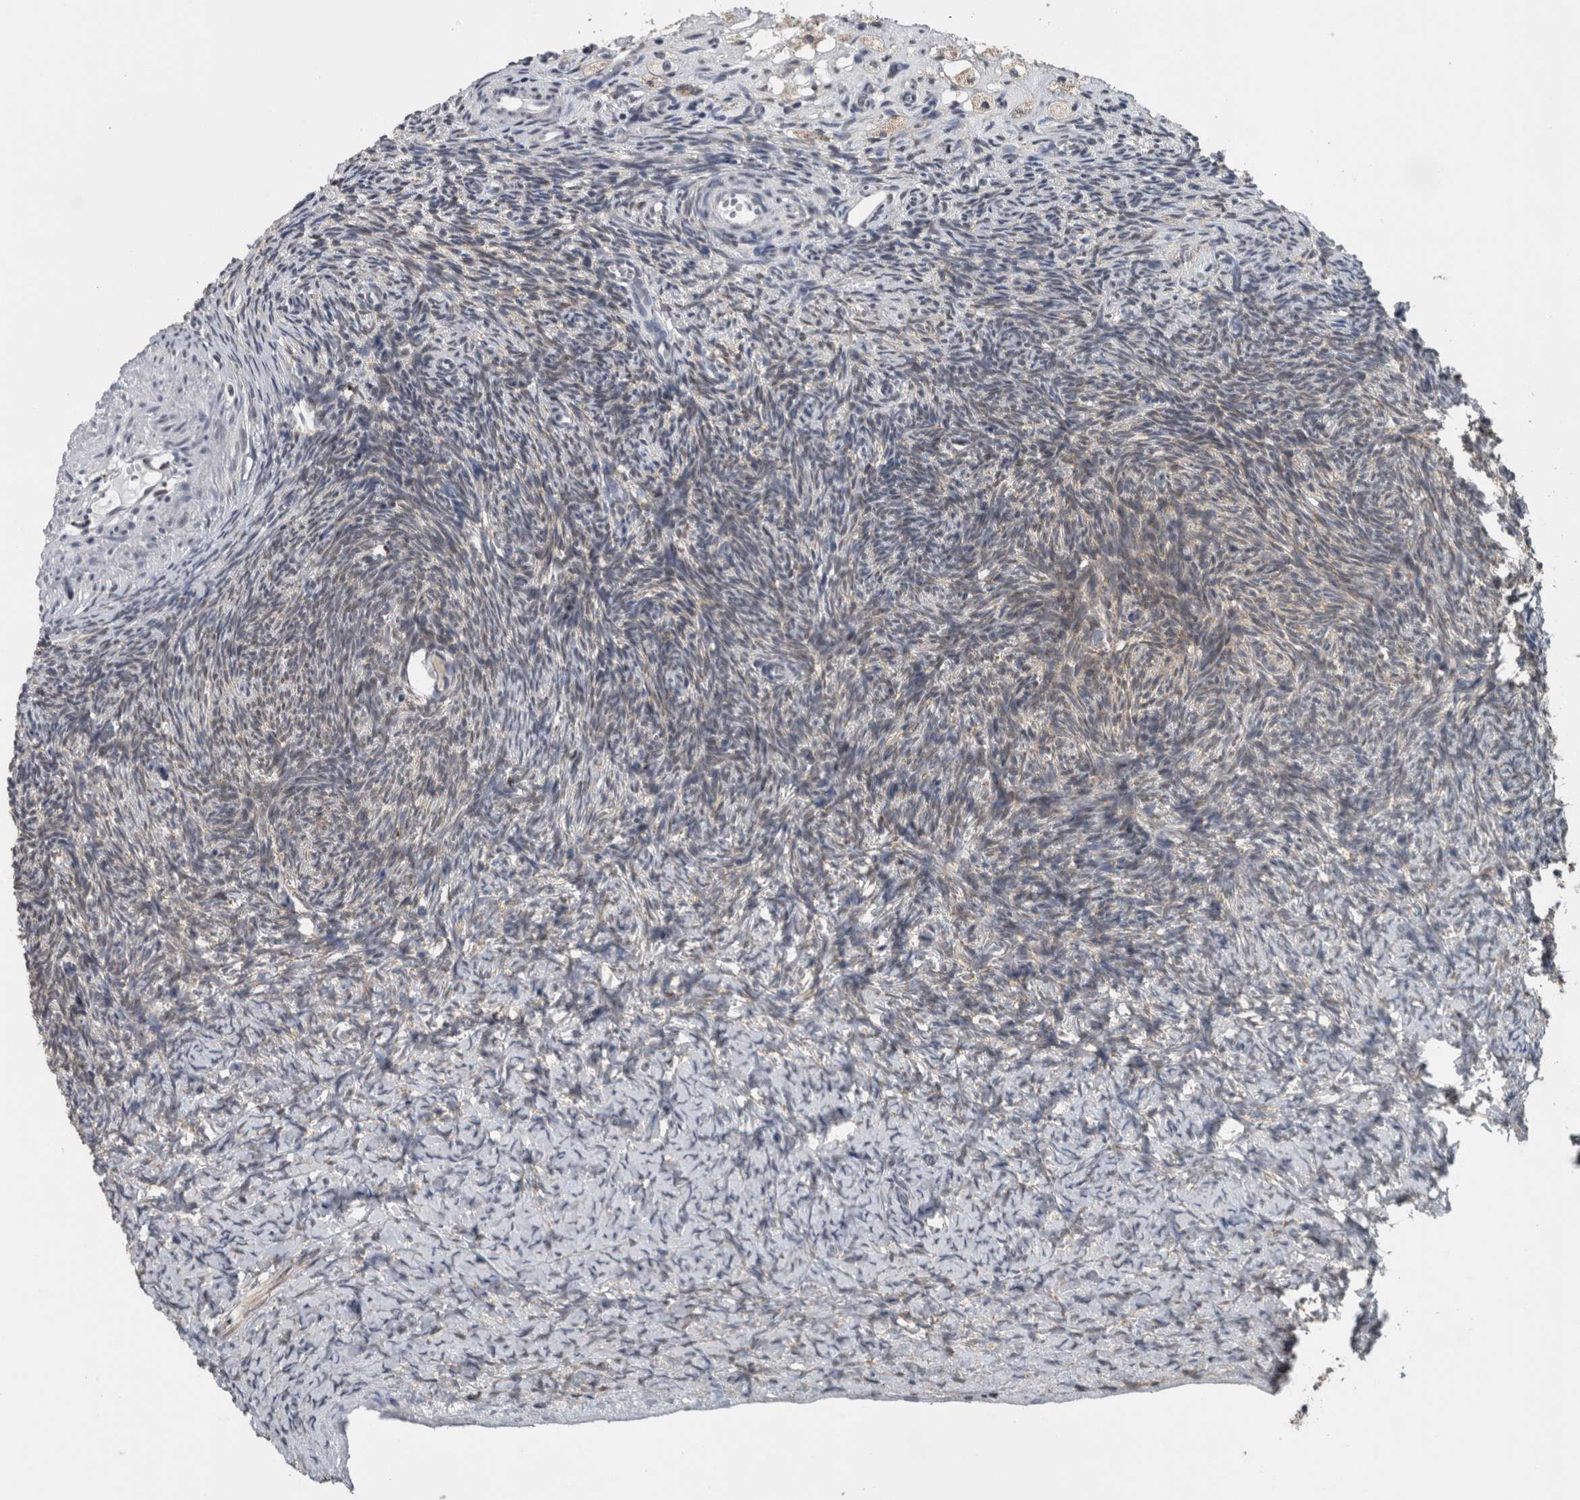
{"staining": {"intensity": "negative", "quantity": "none", "location": "none"}, "tissue": "ovary", "cell_type": "Follicle cells", "image_type": "normal", "snomed": [{"axis": "morphology", "description": "Normal tissue, NOS"}, {"axis": "topography", "description": "Ovary"}], "caption": "High magnification brightfield microscopy of unremarkable ovary stained with DAB (brown) and counterstained with hematoxylin (blue): follicle cells show no significant positivity. (Brightfield microscopy of DAB immunohistochemistry at high magnification).", "gene": "ACSF2", "patient": {"sex": "female", "age": 34}}